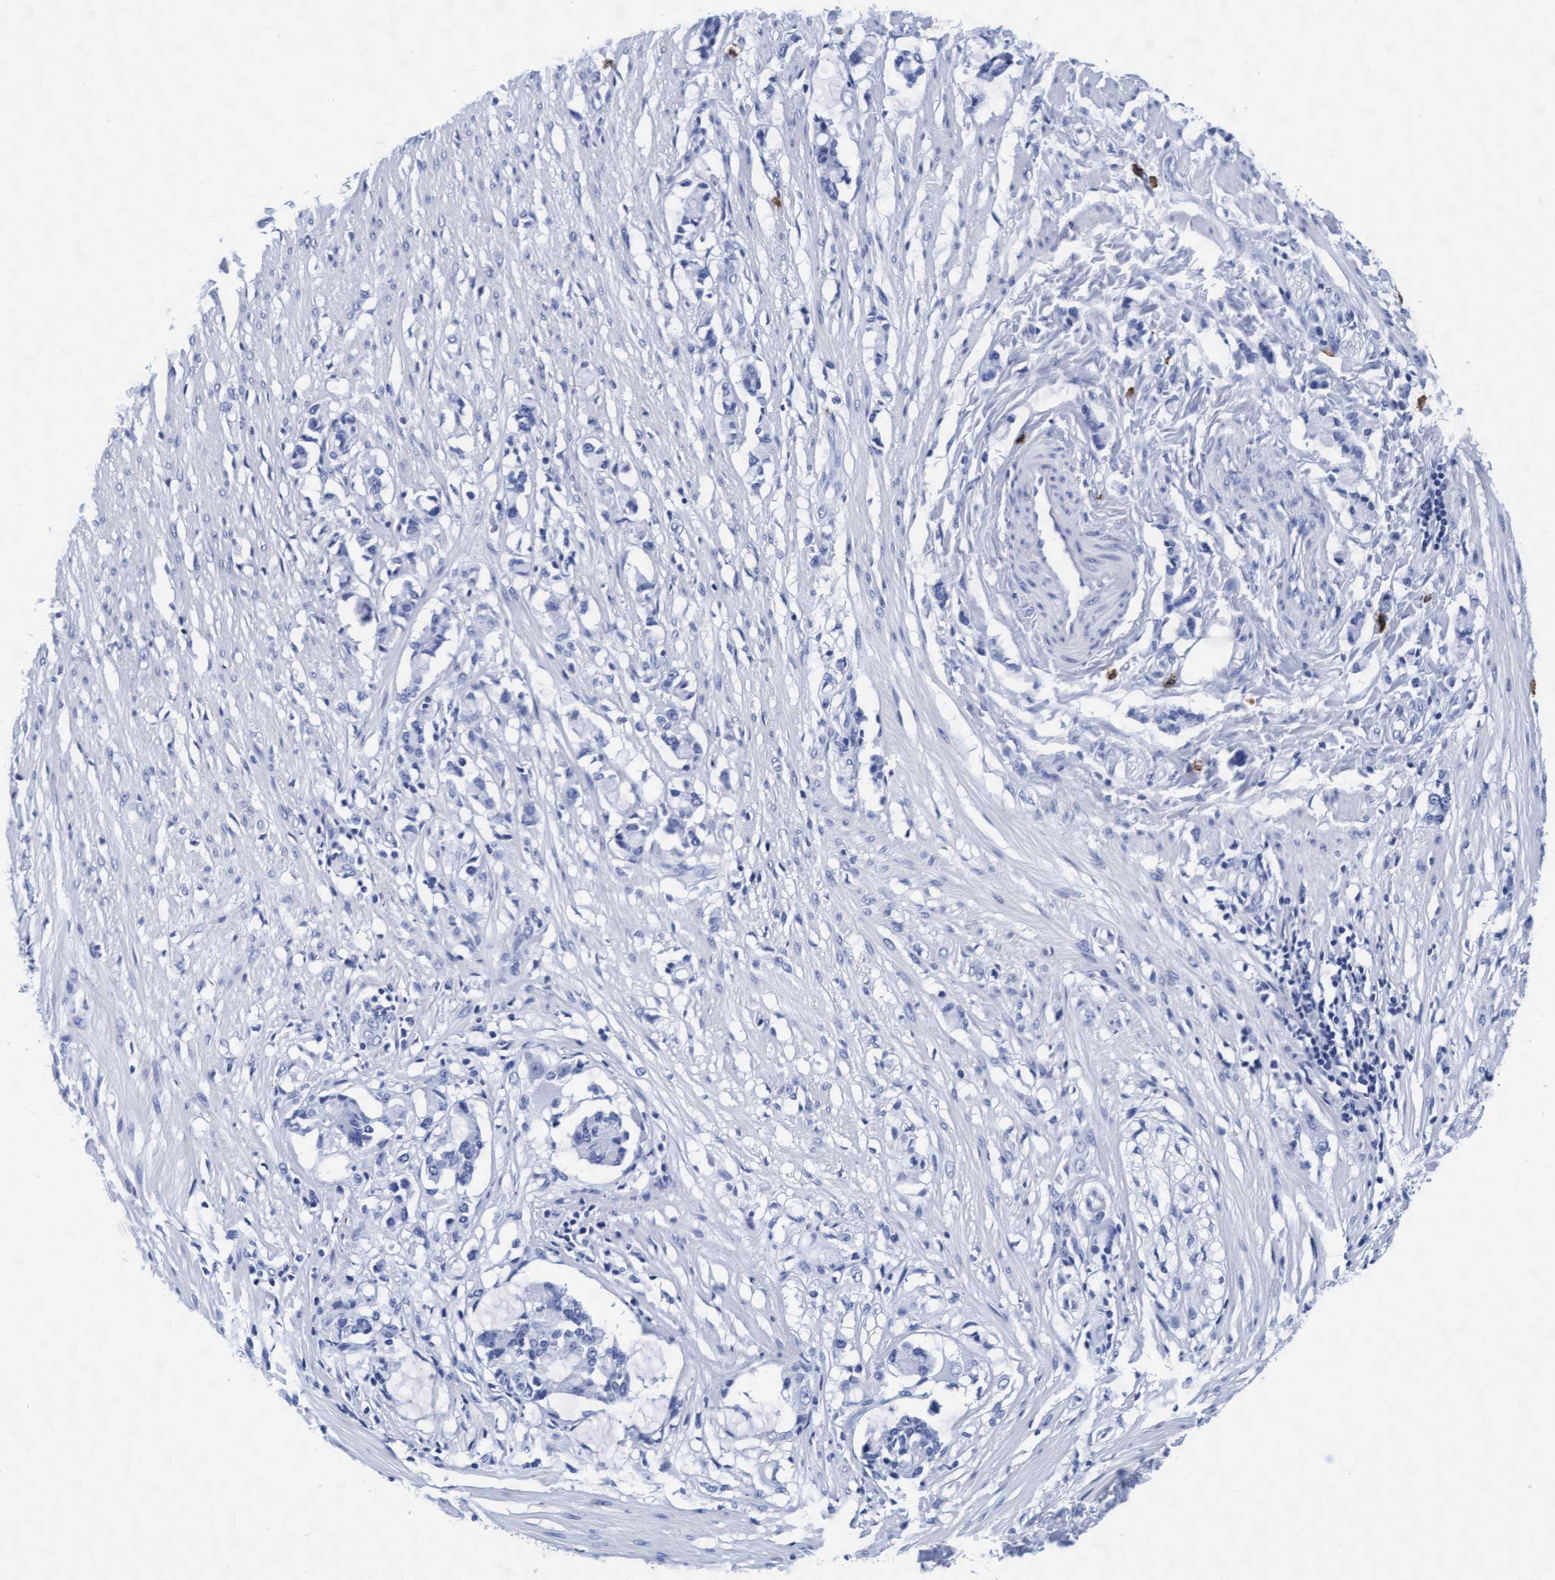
{"staining": {"intensity": "negative", "quantity": "none", "location": "none"}, "tissue": "smooth muscle", "cell_type": "Smooth muscle cells", "image_type": "normal", "snomed": [{"axis": "morphology", "description": "Normal tissue, NOS"}, {"axis": "morphology", "description": "Adenocarcinoma, NOS"}, {"axis": "topography", "description": "Smooth muscle"}, {"axis": "topography", "description": "Colon"}], "caption": "Benign smooth muscle was stained to show a protein in brown. There is no significant staining in smooth muscle cells.", "gene": "ARSG", "patient": {"sex": "male", "age": 14}}